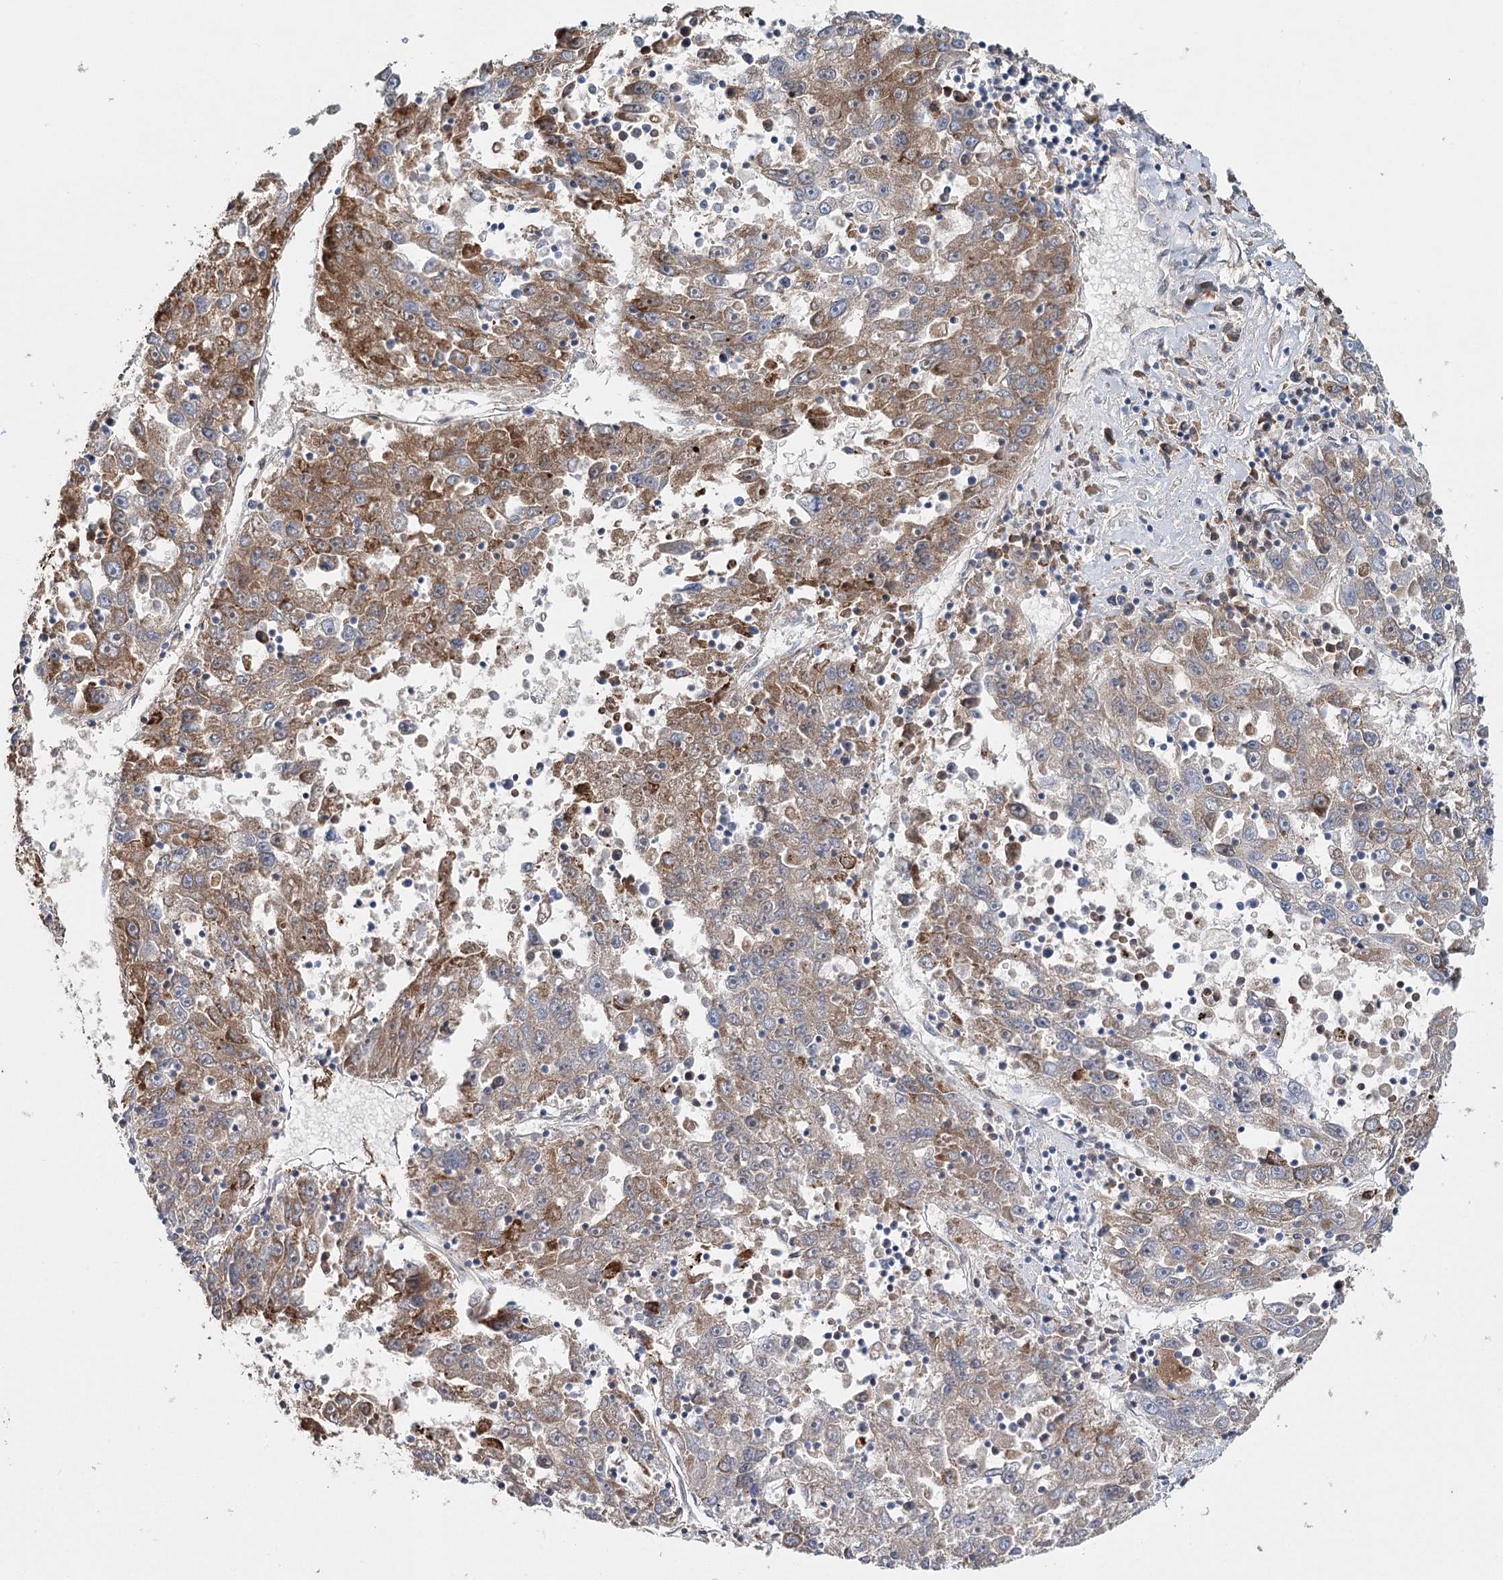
{"staining": {"intensity": "moderate", "quantity": "<25%", "location": "cytoplasmic/membranous"}, "tissue": "liver cancer", "cell_type": "Tumor cells", "image_type": "cancer", "snomed": [{"axis": "morphology", "description": "Carcinoma, Hepatocellular, NOS"}, {"axis": "topography", "description": "Liver"}], "caption": "Brown immunohistochemical staining in human liver cancer (hepatocellular carcinoma) demonstrates moderate cytoplasmic/membranous positivity in approximately <25% of tumor cells.", "gene": "ALKBH8", "patient": {"sex": "male", "age": 49}}